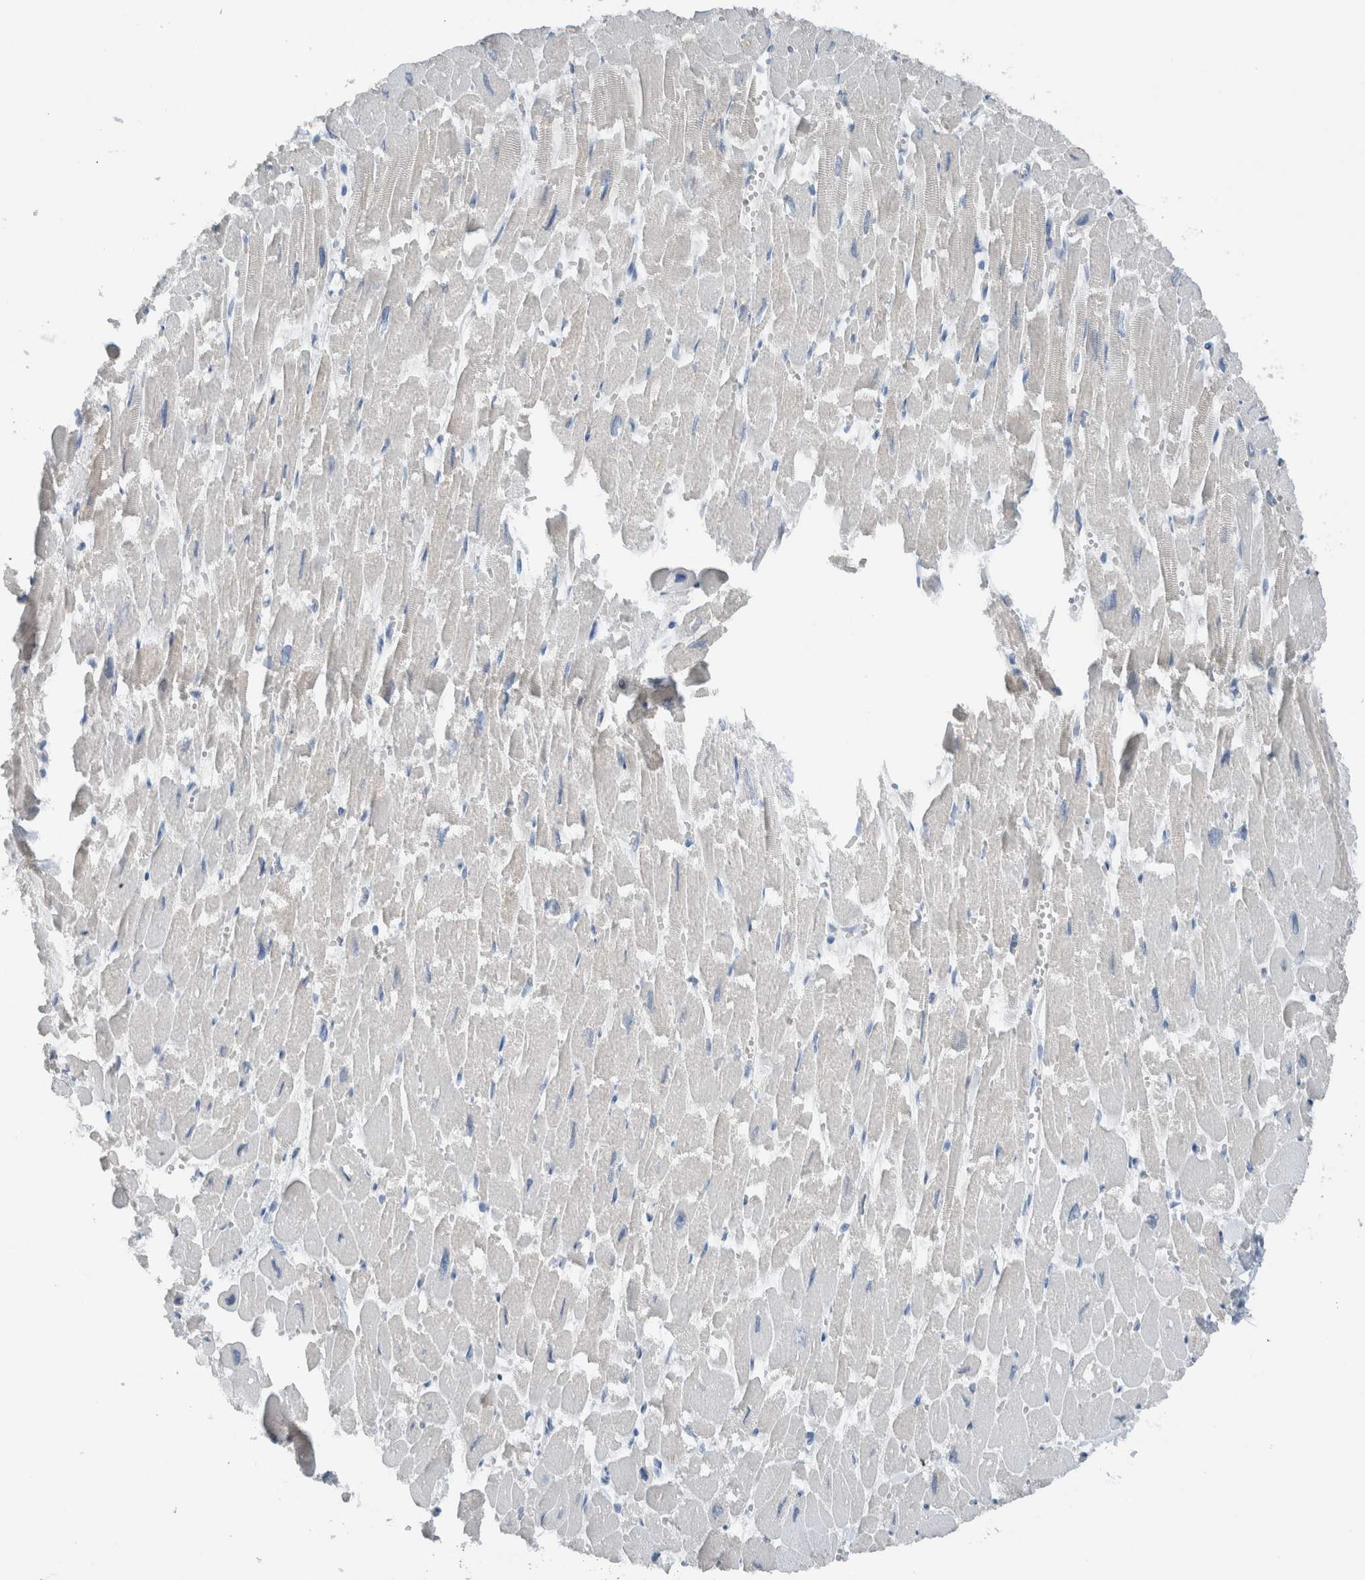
{"staining": {"intensity": "negative", "quantity": "none", "location": "none"}, "tissue": "heart muscle", "cell_type": "Cardiomyocytes", "image_type": "normal", "snomed": [{"axis": "morphology", "description": "Normal tissue, NOS"}, {"axis": "topography", "description": "Heart"}], "caption": "Cardiomyocytes are negative for protein expression in normal human heart muscle. Nuclei are stained in blue.", "gene": "DUOX1", "patient": {"sex": "male", "age": 54}}